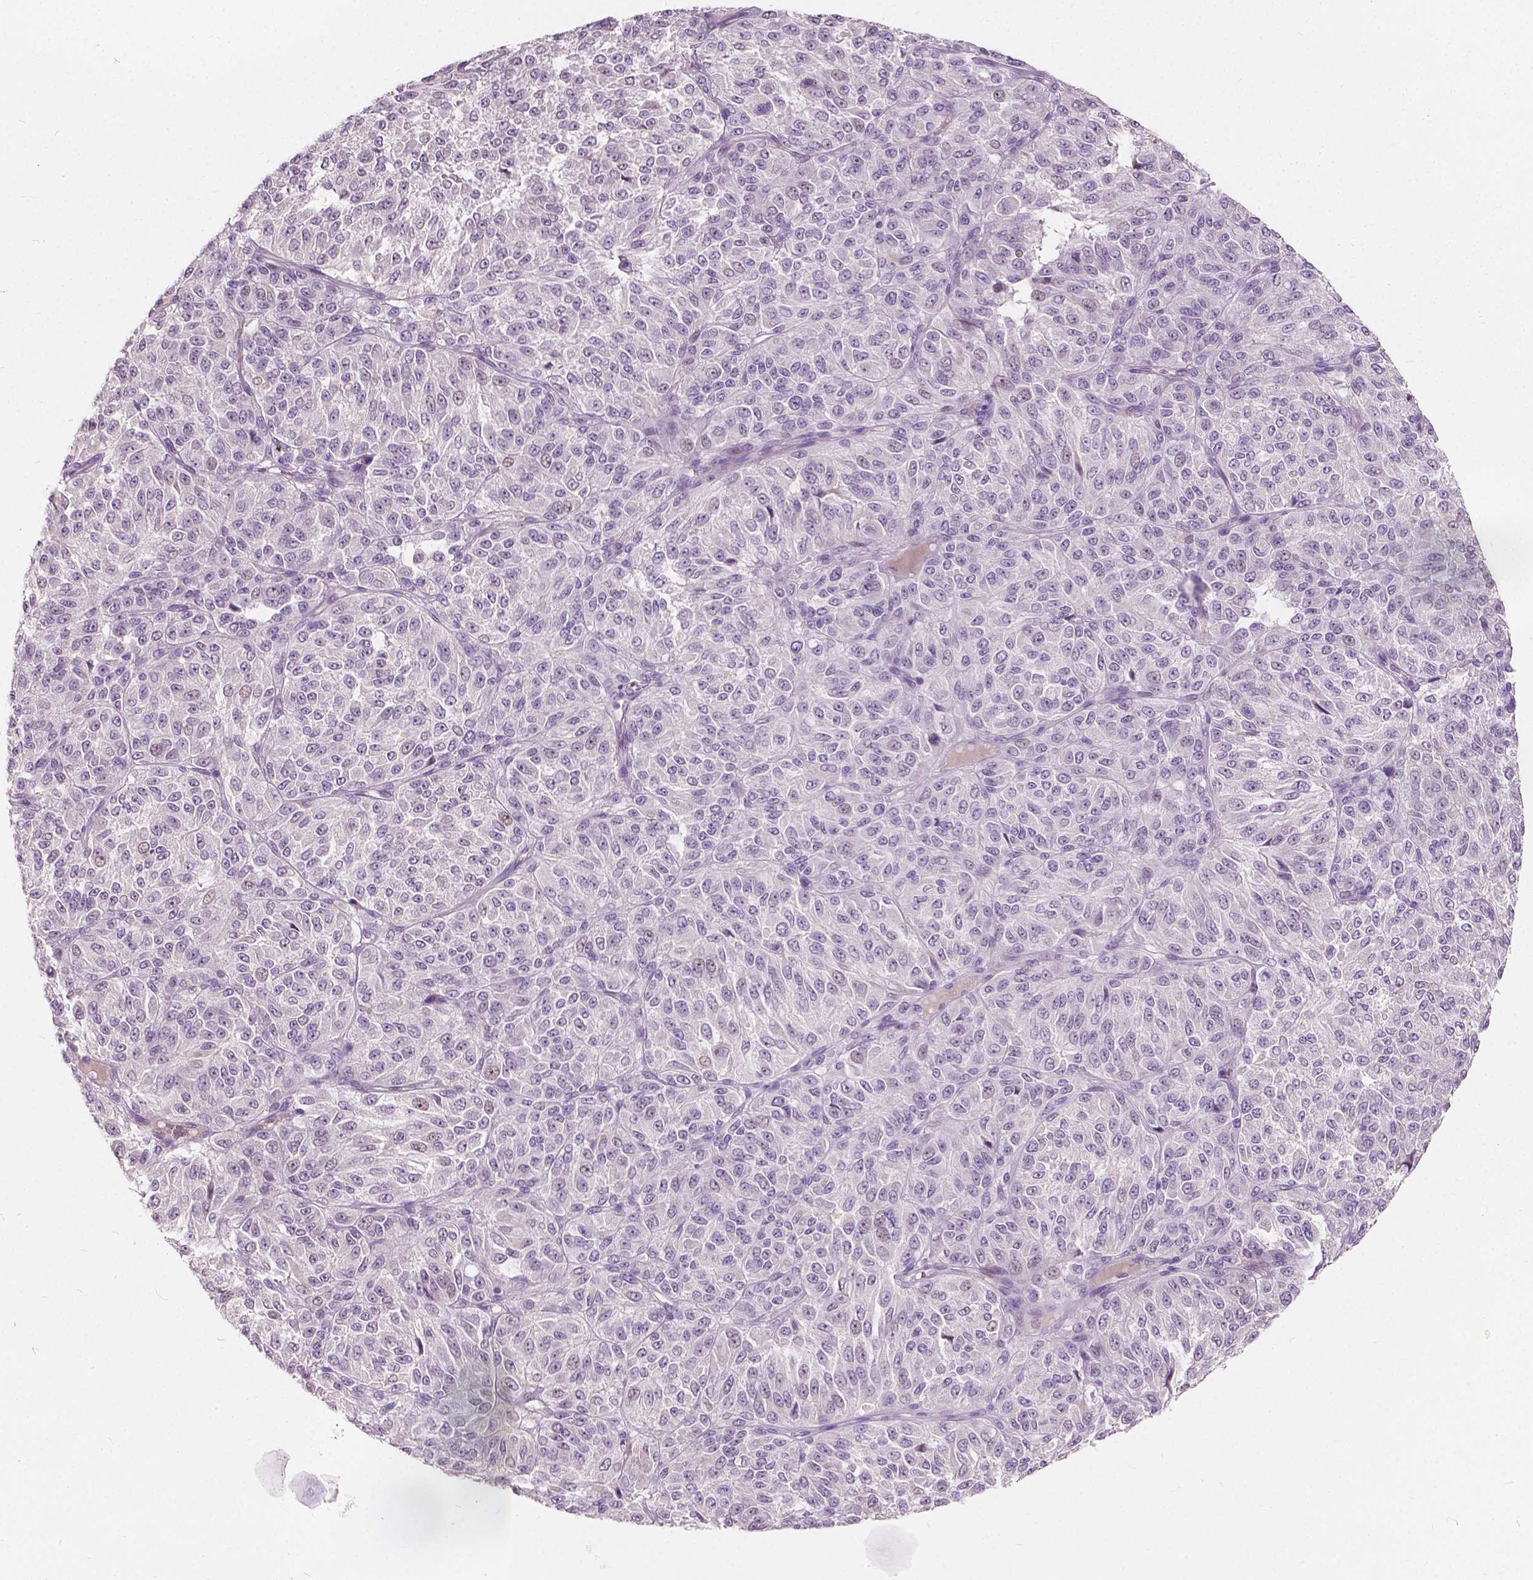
{"staining": {"intensity": "negative", "quantity": "none", "location": "none"}, "tissue": "melanoma", "cell_type": "Tumor cells", "image_type": "cancer", "snomed": [{"axis": "morphology", "description": "Malignant melanoma, Metastatic site"}, {"axis": "topography", "description": "Brain"}], "caption": "Immunohistochemistry (IHC) histopathology image of neoplastic tissue: malignant melanoma (metastatic site) stained with DAB displays no significant protein staining in tumor cells. (DAB (3,3'-diaminobenzidine) immunohistochemistry (IHC) visualized using brightfield microscopy, high magnification).", "gene": "DLX6", "patient": {"sex": "female", "age": 56}}